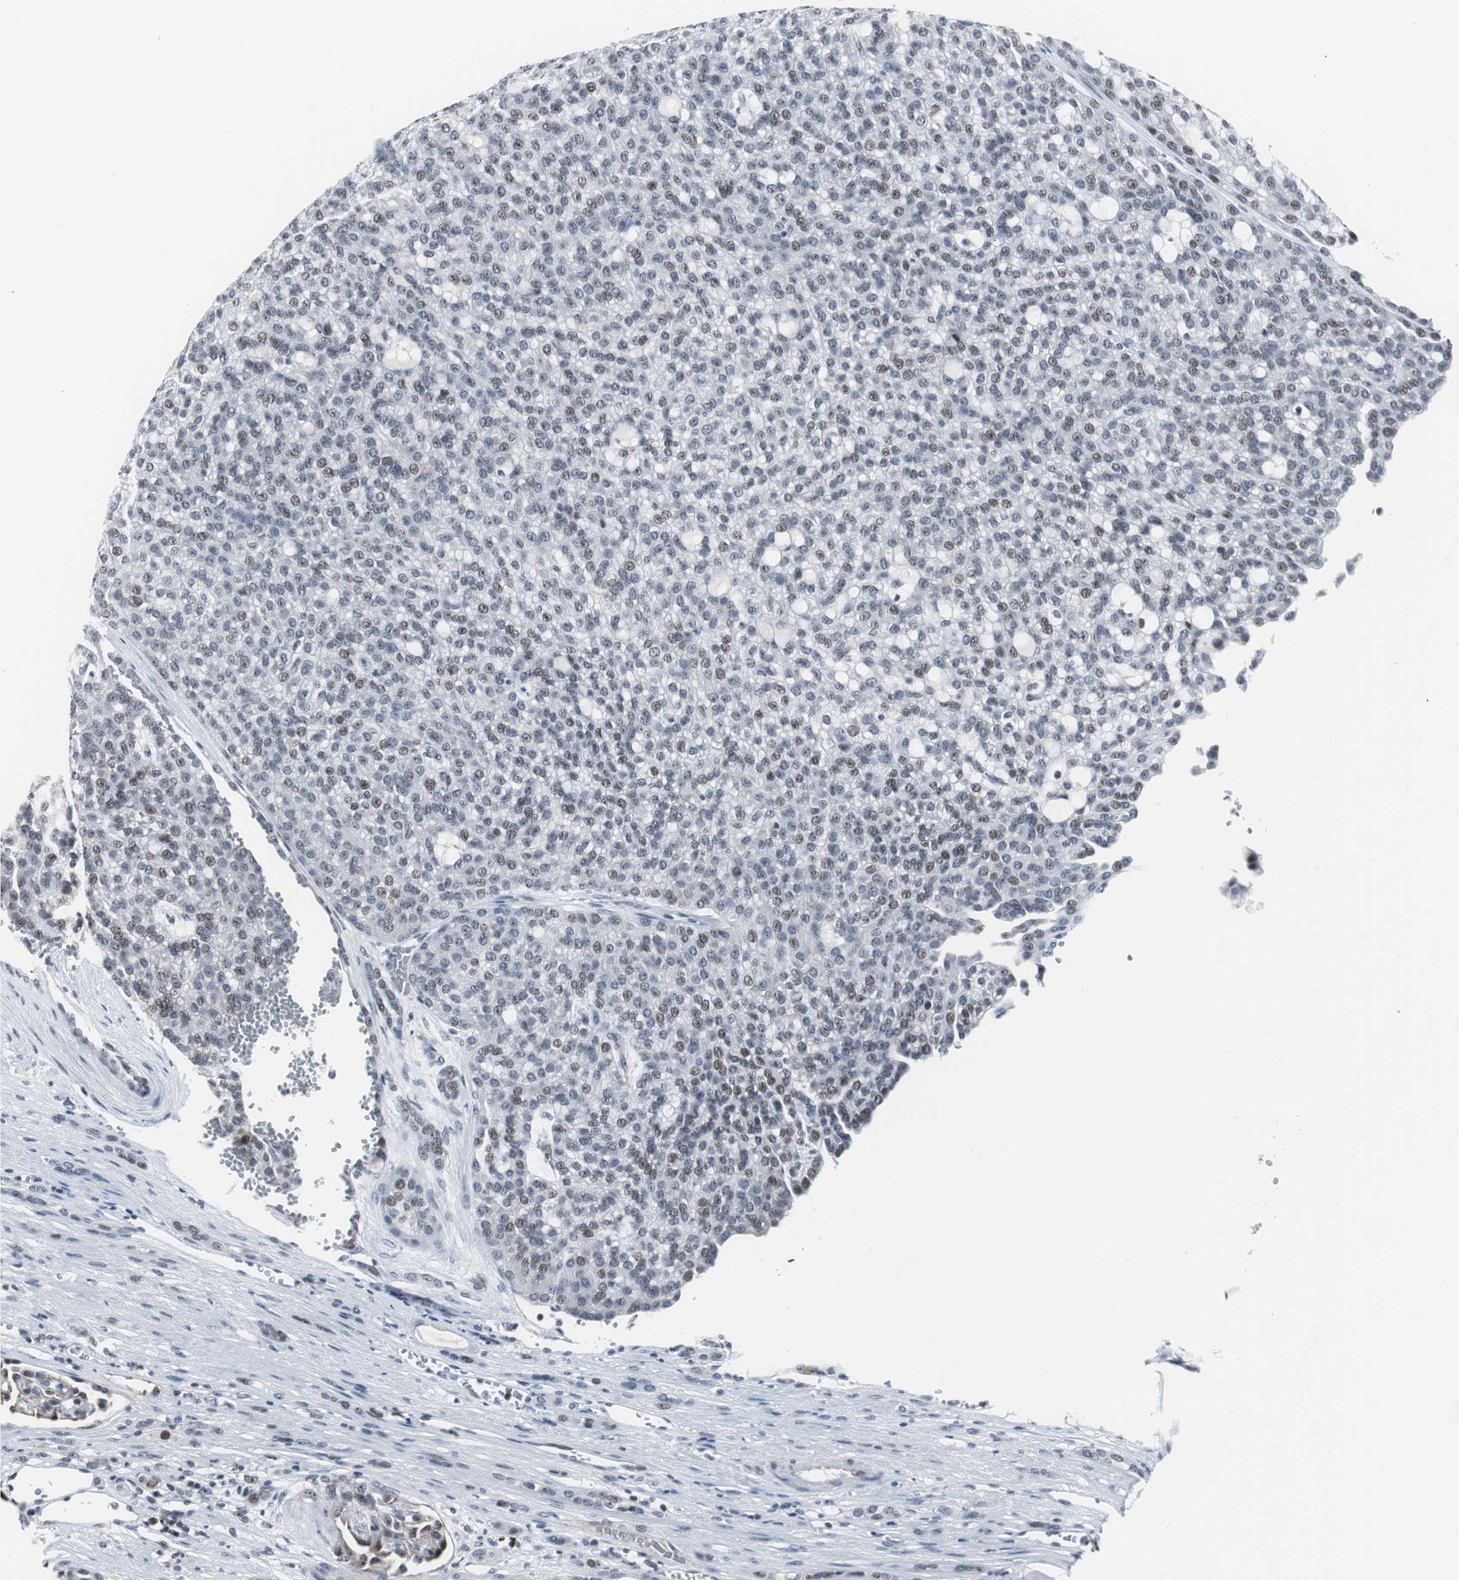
{"staining": {"intensity": "weak", "quantity": "25%-75%", "location": "nuclear"}, "tissue": "renal cancer", "cell_type": "Tumor cells", "image_type": "cancer", "snomed": [{"axis": "morphology", "description": "Adenocarcinoma, NOS"}, {"axis": "topography", "description": "Kidney"}], "caption": "Renal adenocarcinoma stained with a protein marker demonstrates weak staining in tumor cells.", "gene": "DOK1", "patient": {"sex": "male", "age": 63}}